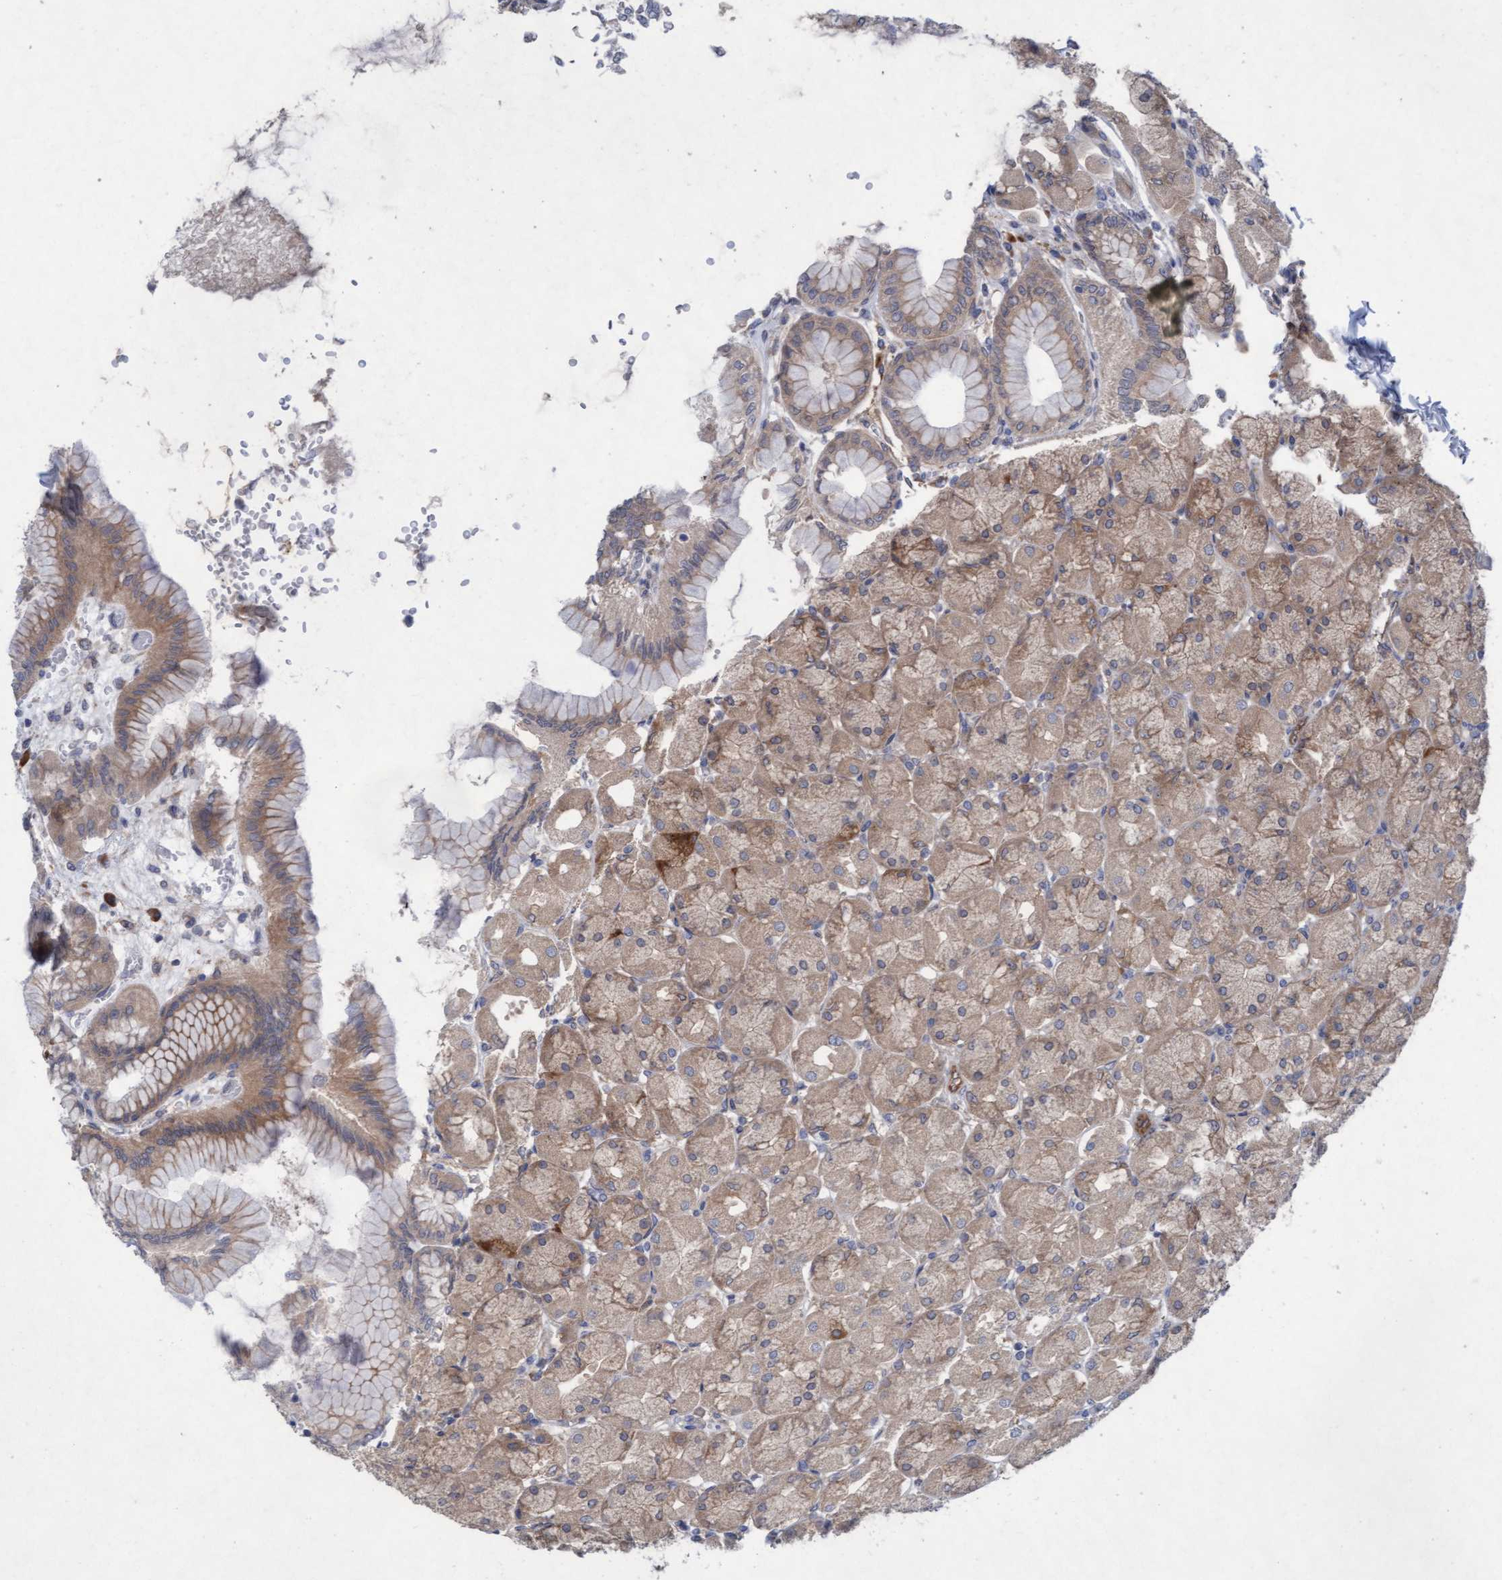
{"staining": {"intensity": "weak", "quantity": ">75%", "location": "cytoplasmic/membranous"}, "tissue": "stomach", "cell_type": "Glandular cells", "image_type": "normal", "snomed": [{"axis": "morphology", "description": "Normal tissue, NOS"}, {"axis": "topography", "description": "Stomach, upper"}], "caption": "Stomach stained for a protein (brown) reveals weak cytoplasmic/membranous positive positivity in about >75% of glandular cells.", "gene": "PLCD1", "patient": {"sex": "female", "age": 56}}